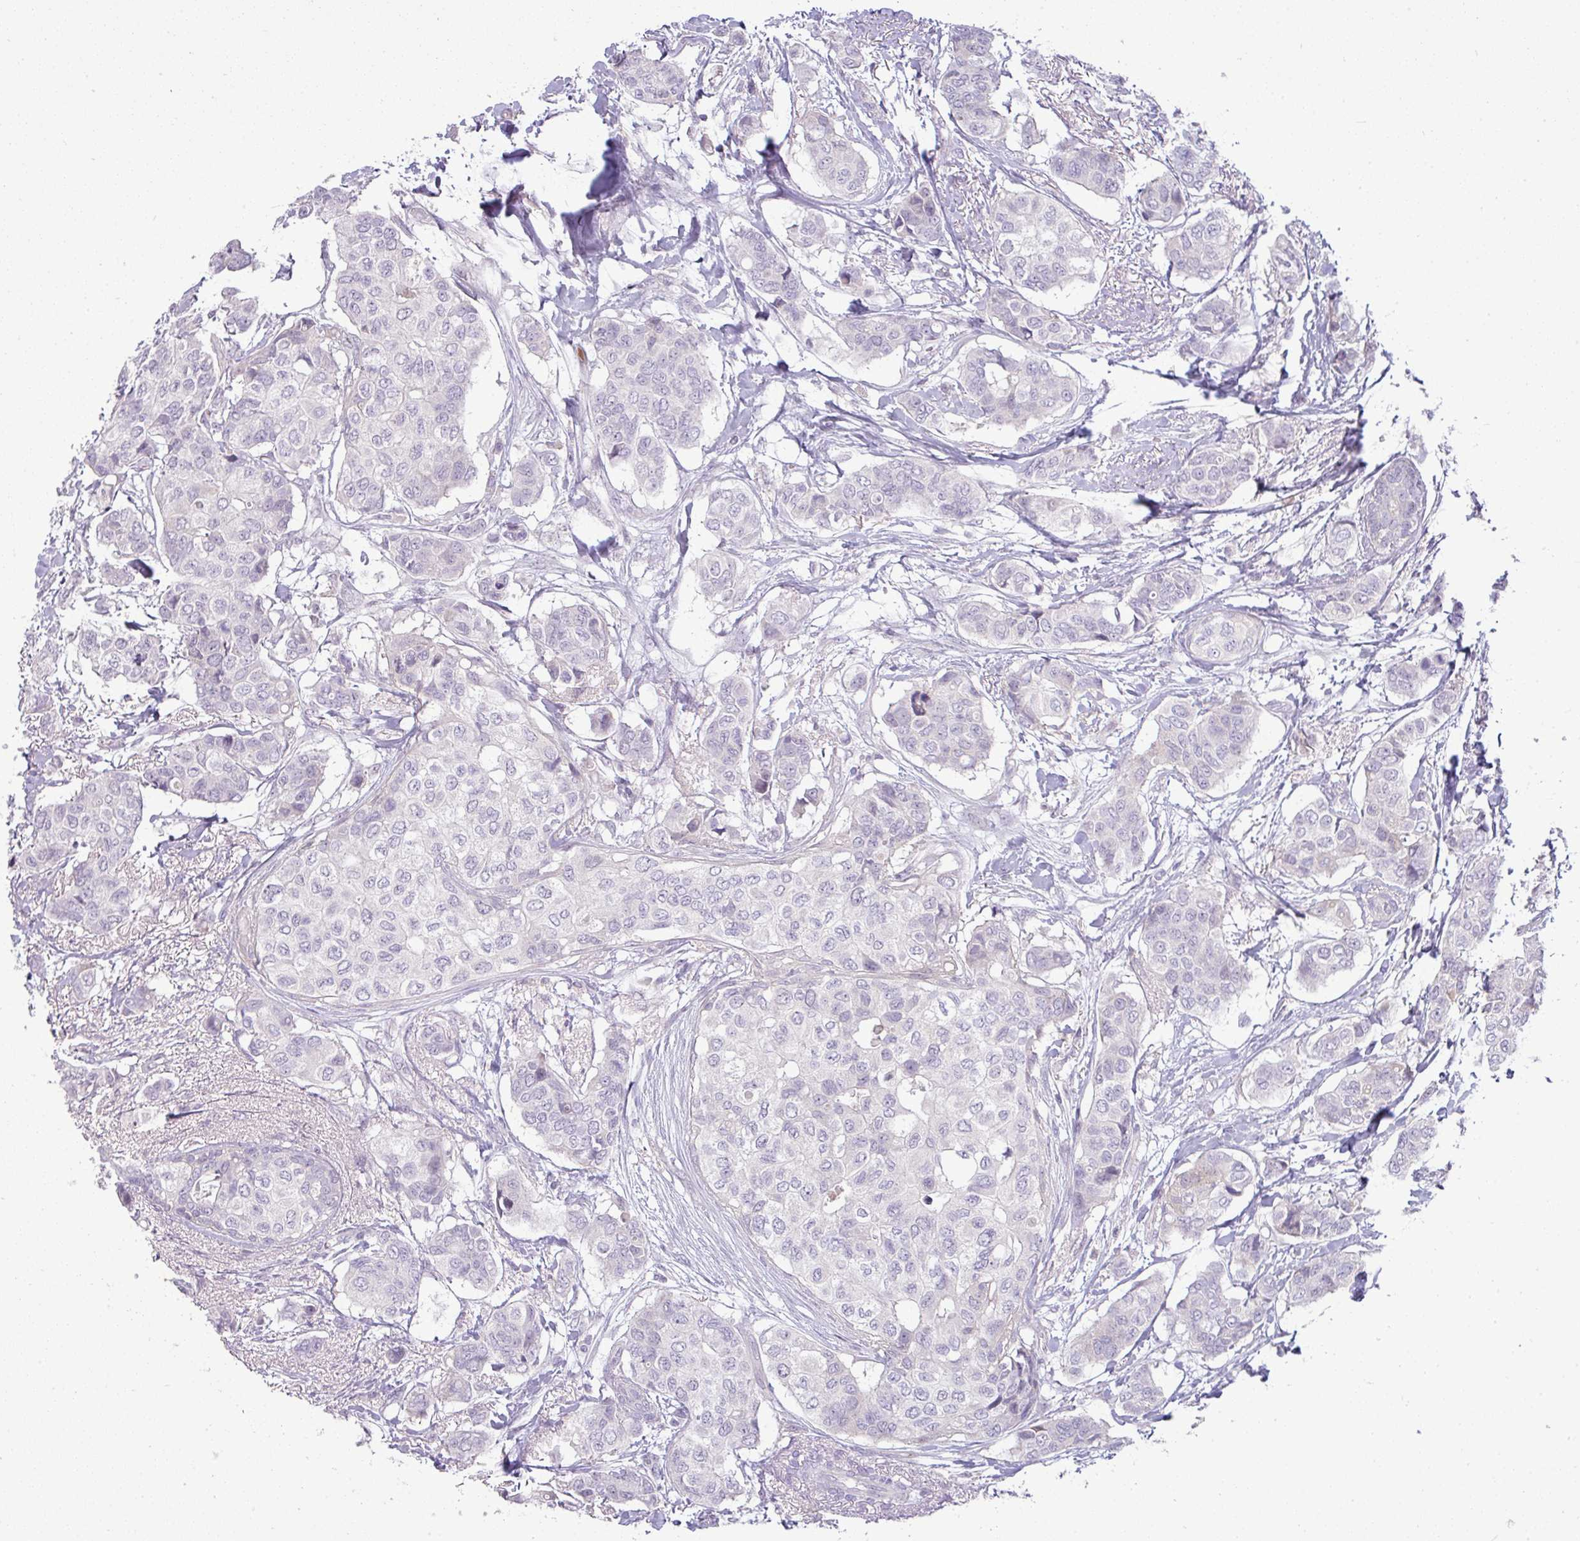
{"staining": {"intensity": "negative", "quantity": "none", "location": "none"}, "tissue": "breast cancer", "cell_type": "Tumor cells", "image_type": "cancer", "snomed": [{"axis": "morphology", "description": "Lobular carcinoma"}, {"axis": "topography", "description": "Breast"}], "caption": "Immunohistochemical staining of human breast lobular carcinoma exhibits no significant expression in tumor cells. (Brightfield microscopy of DAB (3,3'-diaminobenzidine) IHC at high magnification).", "gene": "APOM", "patient": {"sex": "female", "age": 51}}